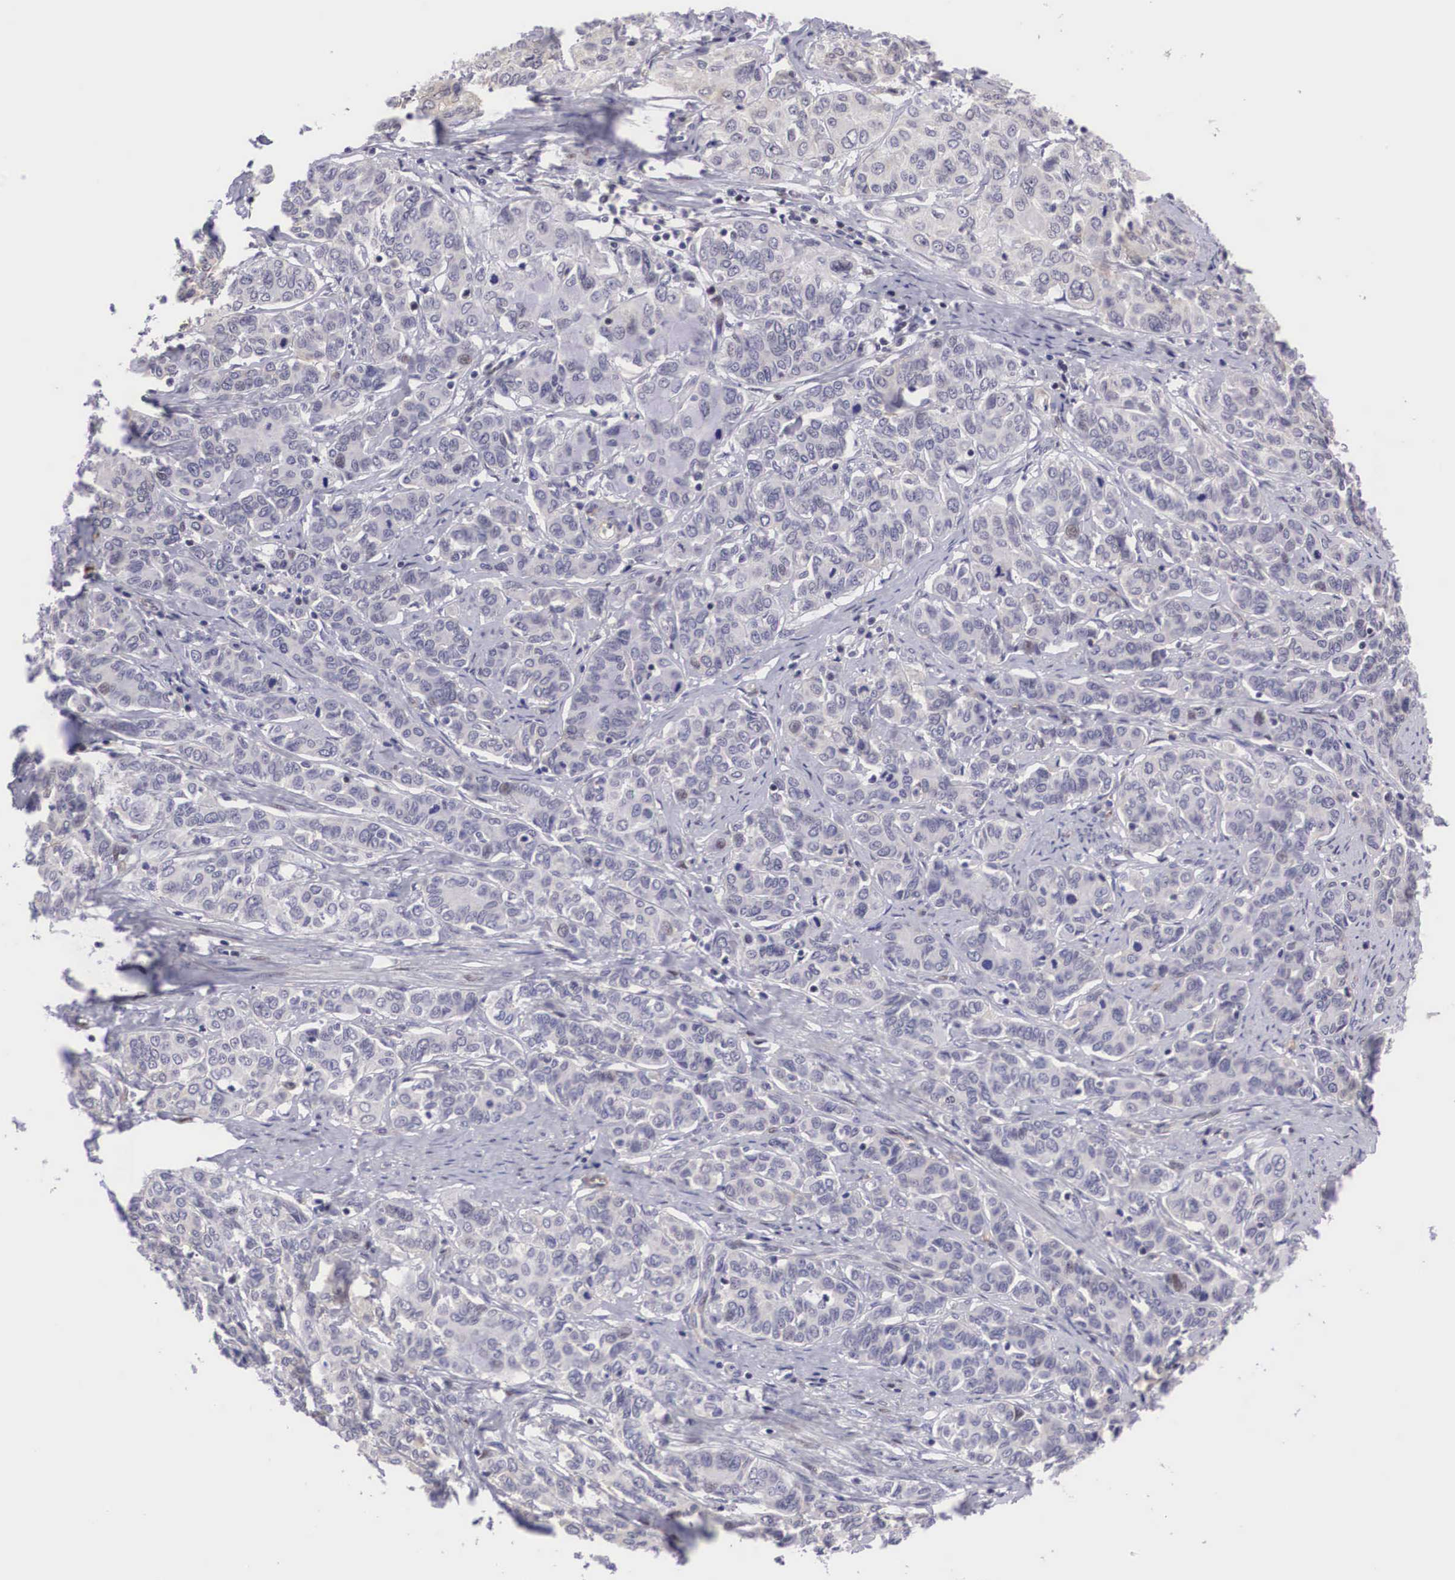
{"staining": {"intensity": "negative", "quantity": "none", "location": "none"}, "tissue": "cervical cancer", "cell_type": "Tumor cells", "image_type": "cancer", "snomed": [{"axis": "morphology", "description": "Squamous cell carcinoma, NOS"}, {"axis": "topography", "description": "Cervix"}], "caption": "Immunohistochemistry micrograph of neoplastic tissue: human cervical cancer (squamous cell carcinoma) stained with DAB (3,3'-diaminobenzidine) reveals no significant protein expression in tumor cells.", "gene": "EMID1", "patient": {"sex": "female", "age": 38}}